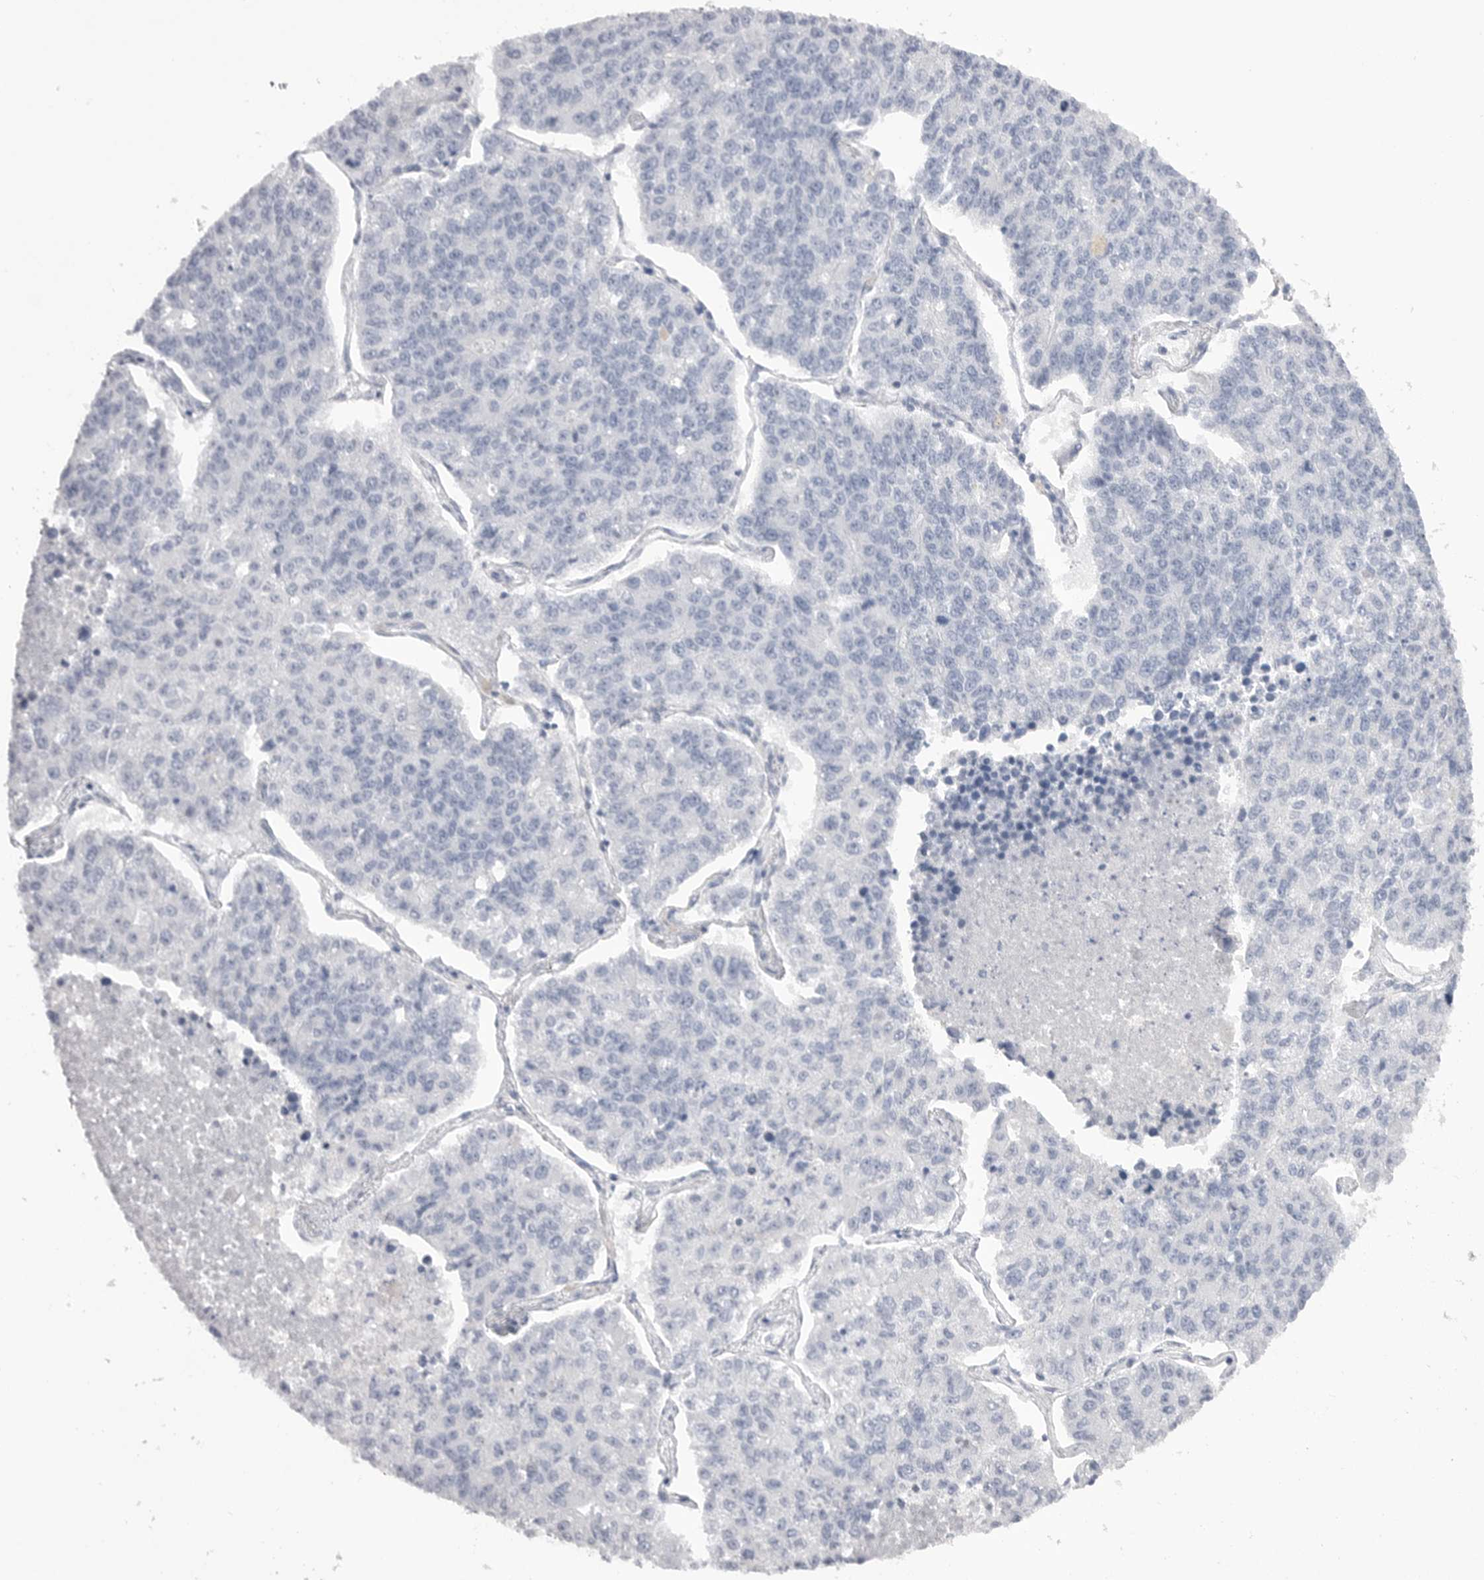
{"staining": {"intensity": "negative", "quantity": "none", "location": "none"}, "tissue": "lung cancer", "cell_type": "Tumor cells", "image_type": "cancer", "snomed": [{"axis": "morphology", "description": "Adenocarcinoma, NOS"}, {"axis": "topography", "description": "Lung"}], "caption": "Adenocarcinoma (lung) was stained to show a protein in brown. There is no significant positivity in tumor cells. The staining is performed using DAB (3,3'-diaminobenzidine) brown chromogen with nuclei counter-stained in using hematoxylin.", "gene": "CPB1", "patient": {"sex": "male", "age": 49}}